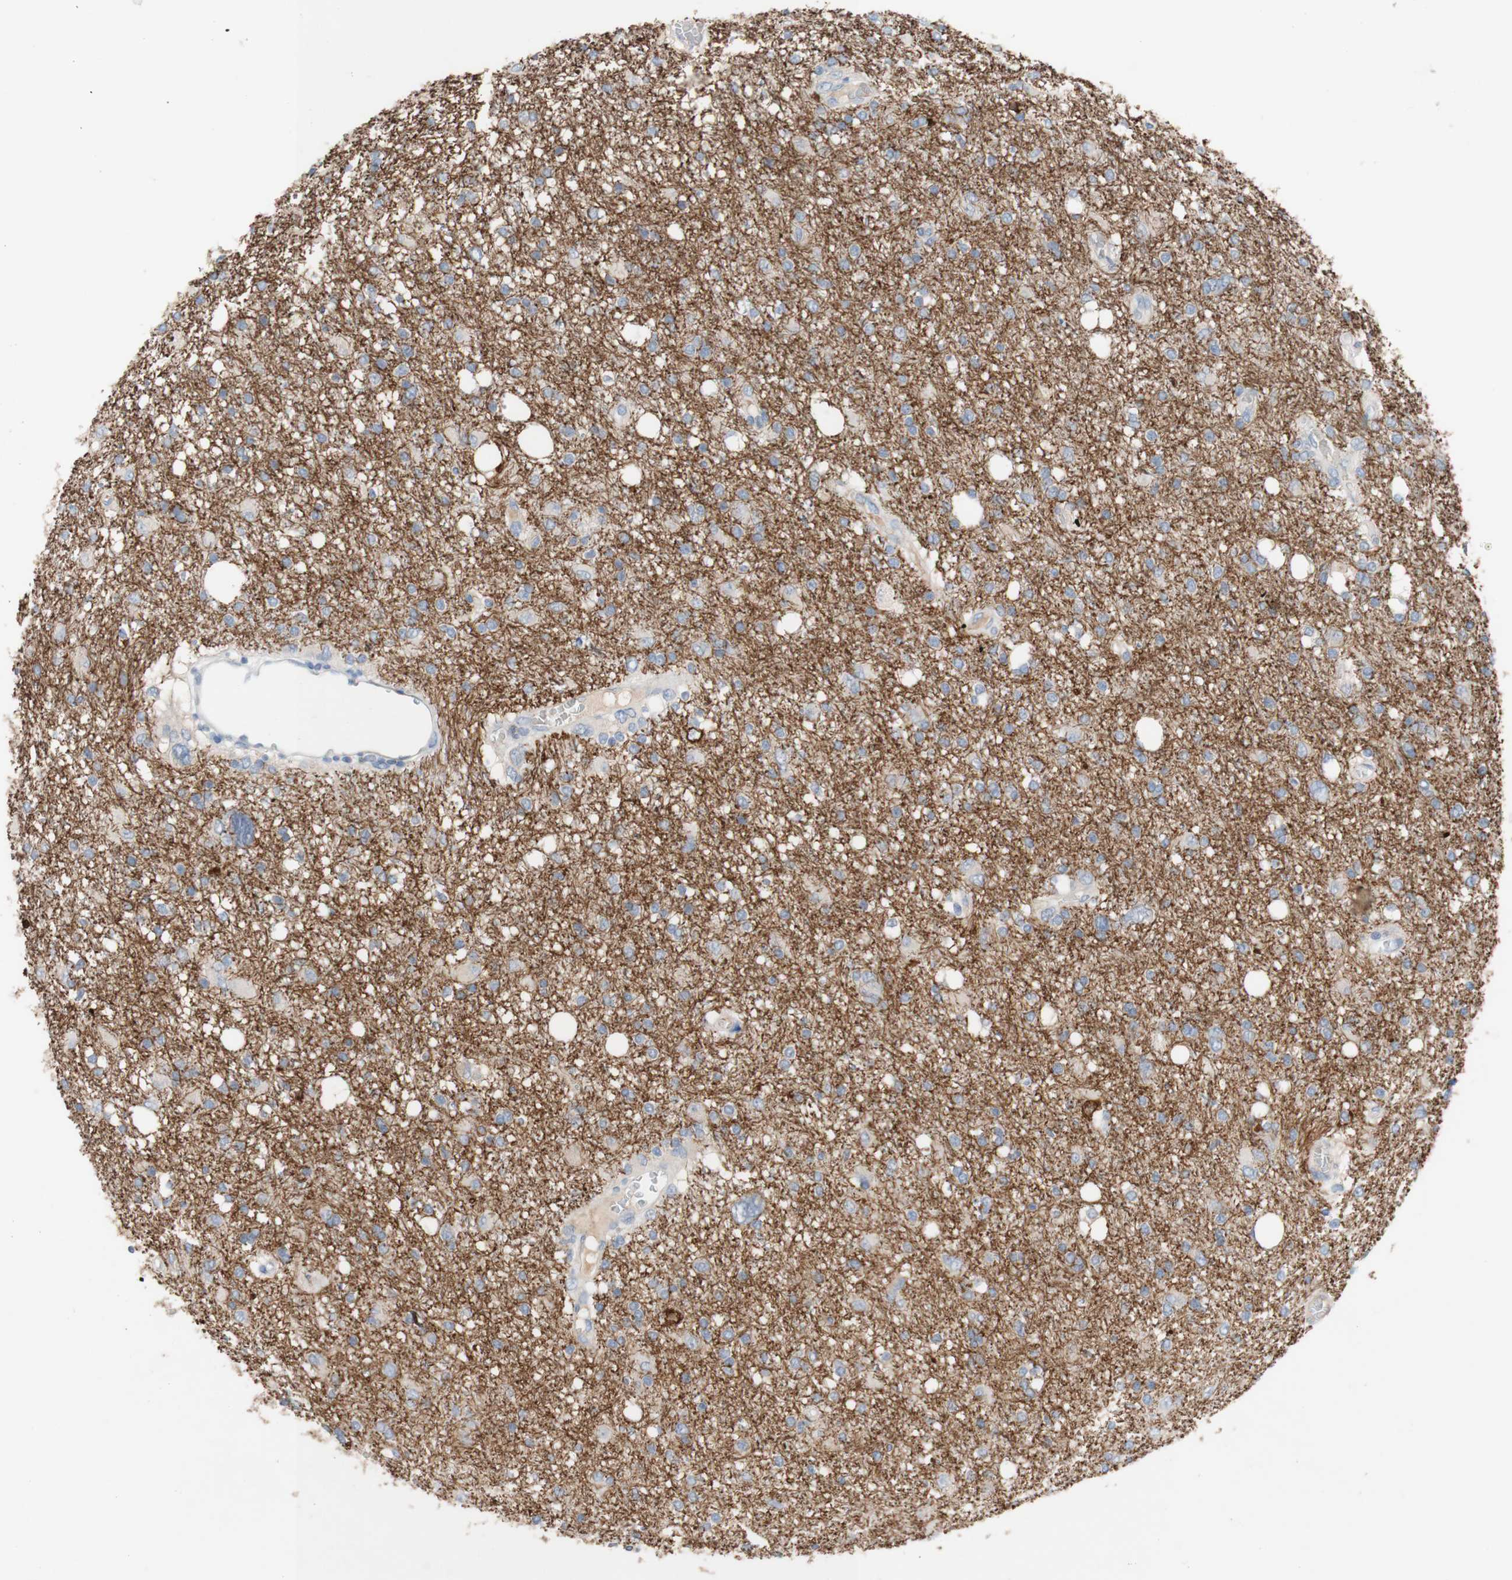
{"staining": {"intensity": "weak", "quantity": ">75%", "location": "cytoplasmic/membranous"}, "tissue": "glioma", "cell_type": "Tumor cells", "image_type": "cancer", "snomed": [{"axis": "morphology", "description": "Glioma, malignant, High grade"}, {"axis": "topography", "description": "Brain"}], "caption": "Protein expression analysis of human malignant glioma (high-grade) reveals weak cytoplasmic/membranous expression in approximately >75% of tumor cells. (Brightfield microscopy of DAB IHC at high magnification).", "gene": "PACSIN1", "patient": {"sex": "female", "age": 59}}